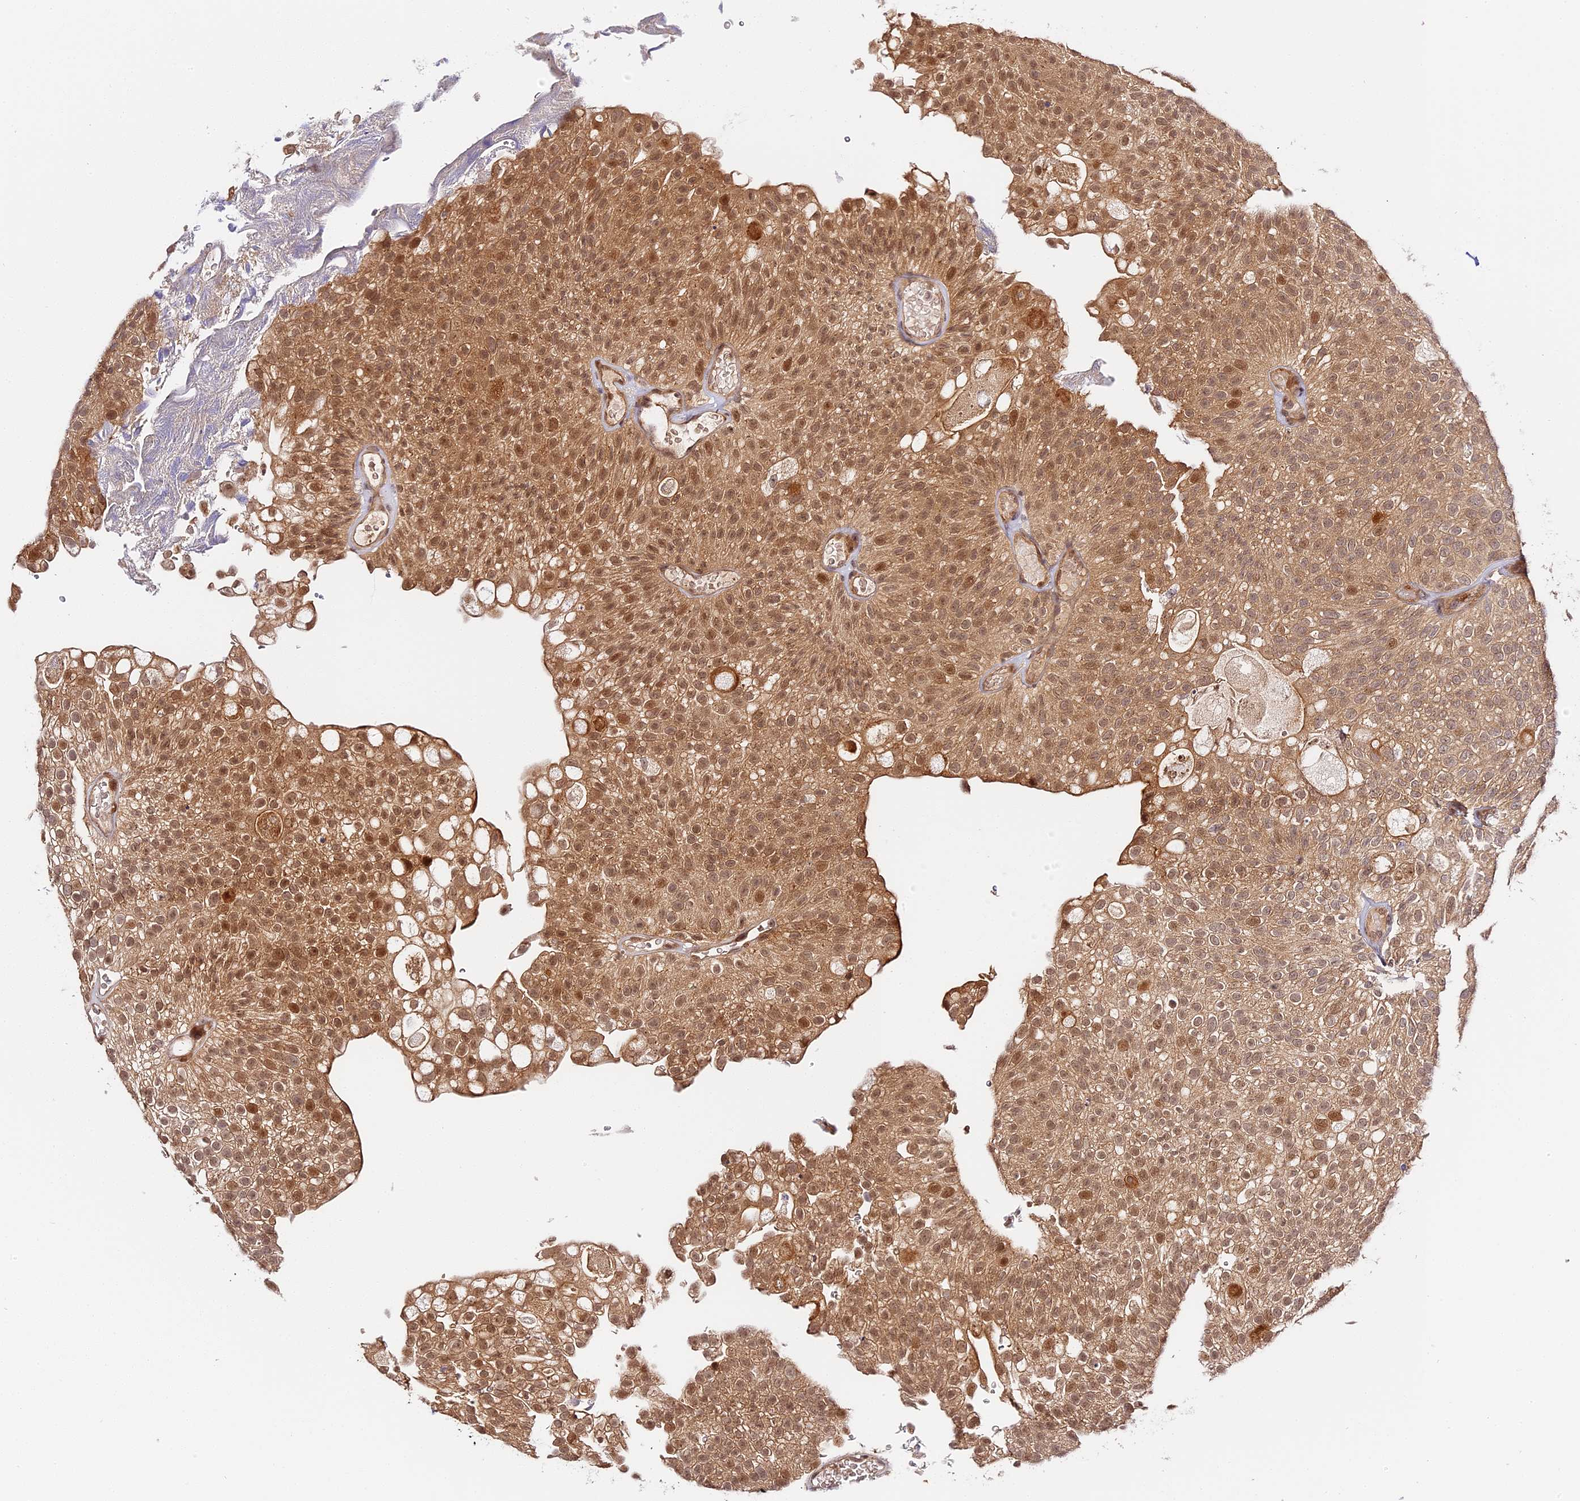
{"staining": {"intensity": "moderate", "quantity": ">75%", "location": "cytoplasmic/membranous,nuclear"}, "tissue": "urothelial cancer", "cell_type": "Tumor cells", "image_type": "cancer", "snomed": [{"axis": "morphology", "description": "Urothelial carcinoma, Low grade"}, {"axis": "topography", "description": "Urinary bladder"}], "caption": "A brown stain labels moderate cytoplasmic/membranous and nuclear staining of a protein in human urothelial cancer tumor cells.", "gene": "IMPACT", "patient": {"sex": "male", "age": 78}}